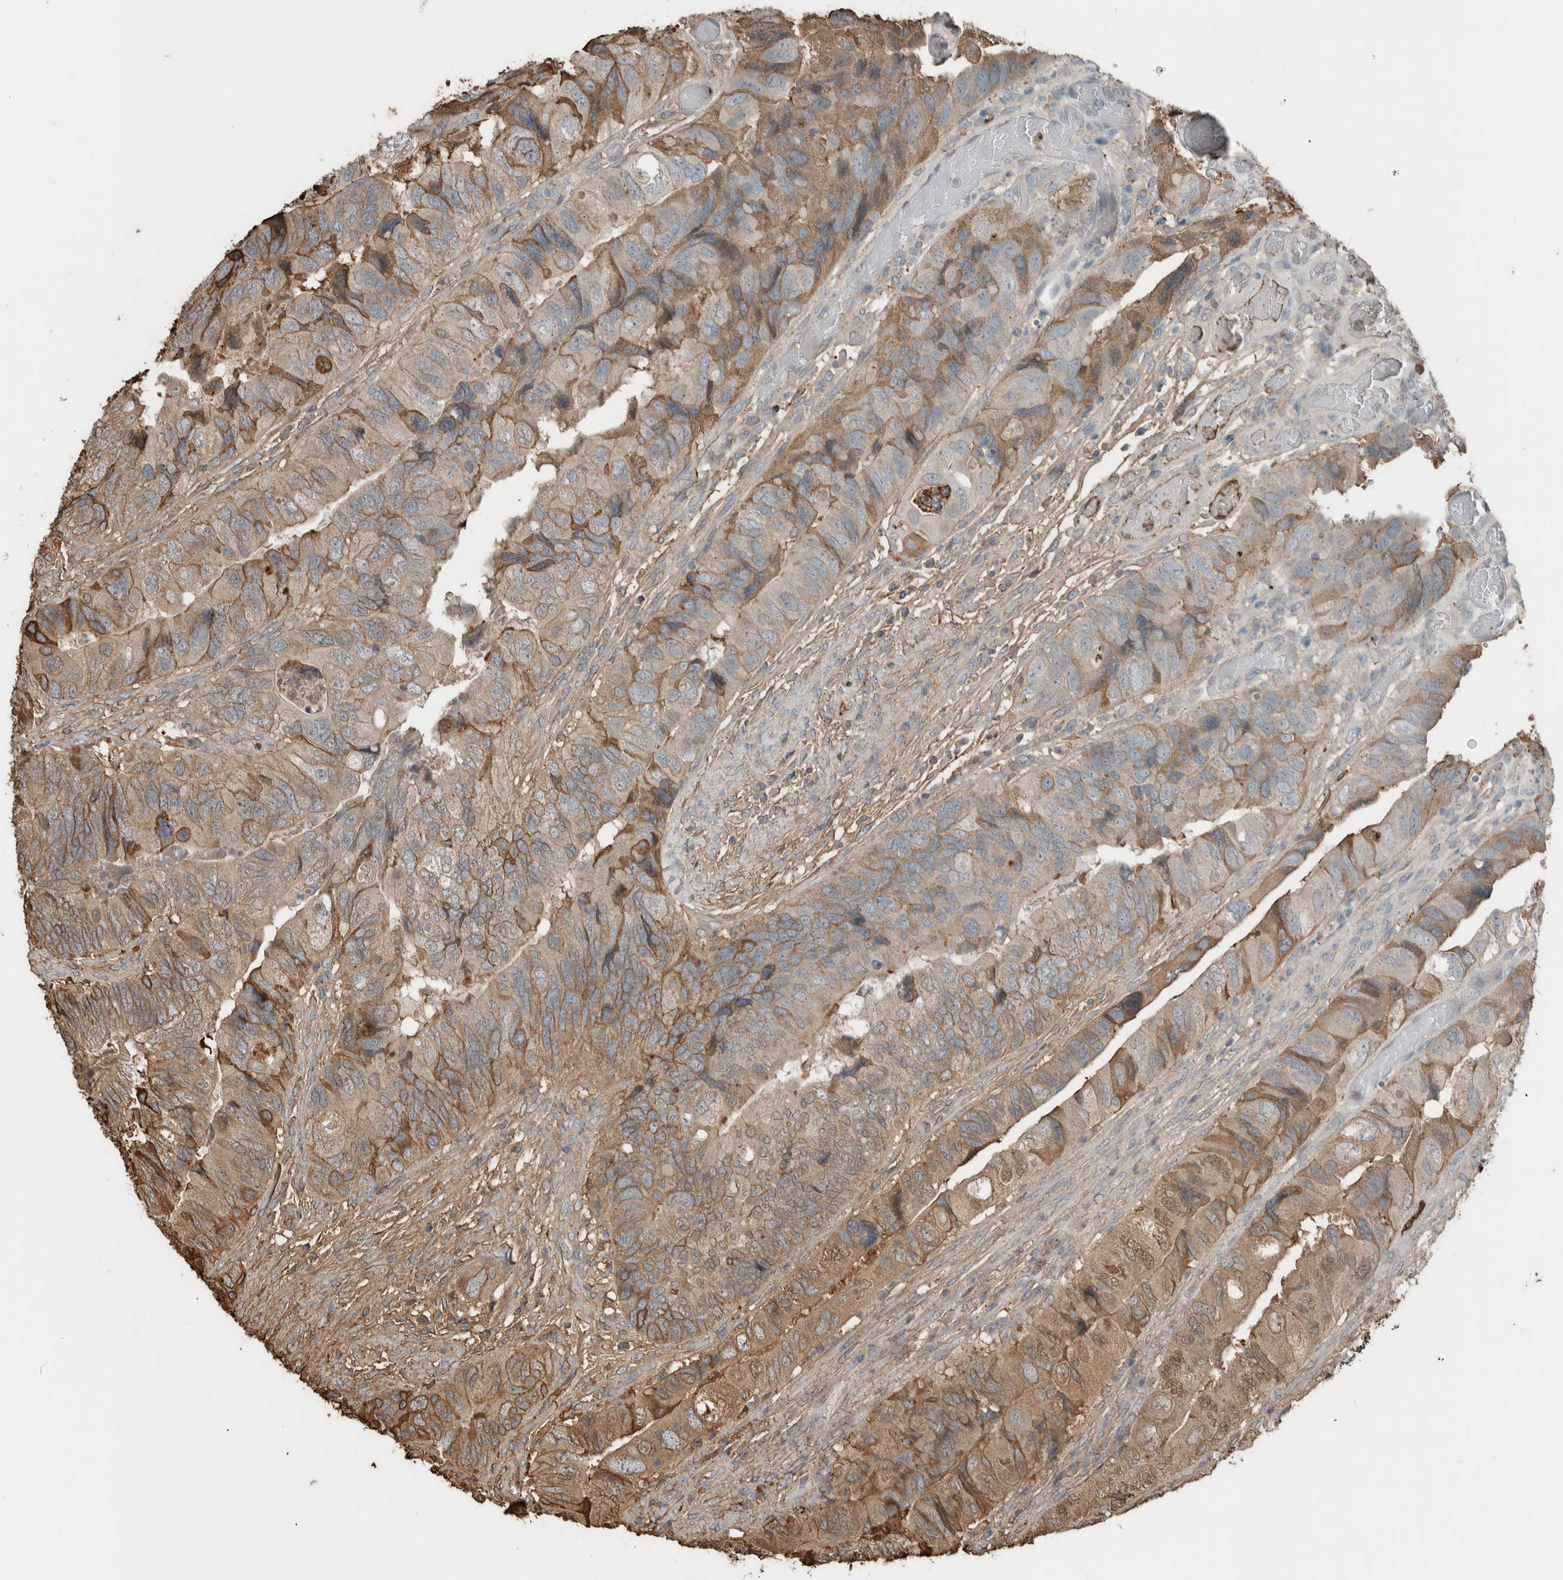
{"staining": {"intensity": "moderate", "quantity": "25%-75%", "location": "cytoplasmic/membranous"}, "tissue": "colorectal cancer", "cell_type": "Tumor cells", "image_type": "cancer", "snomed": [{"axis": "morphology", "description": "Adenocarcinoma, NOS"}, {"axis": "topography", "description": "Rectum"}], "caption": "This is a micrograph of immunohistochemistry (IHC) staining of colorectal adenocarcinoma, which shows moderate positivity in the cytoplasmic/membranous of tumor cells.", "gene": "USP34", "patient": {"sex": "male", "age": 63}}